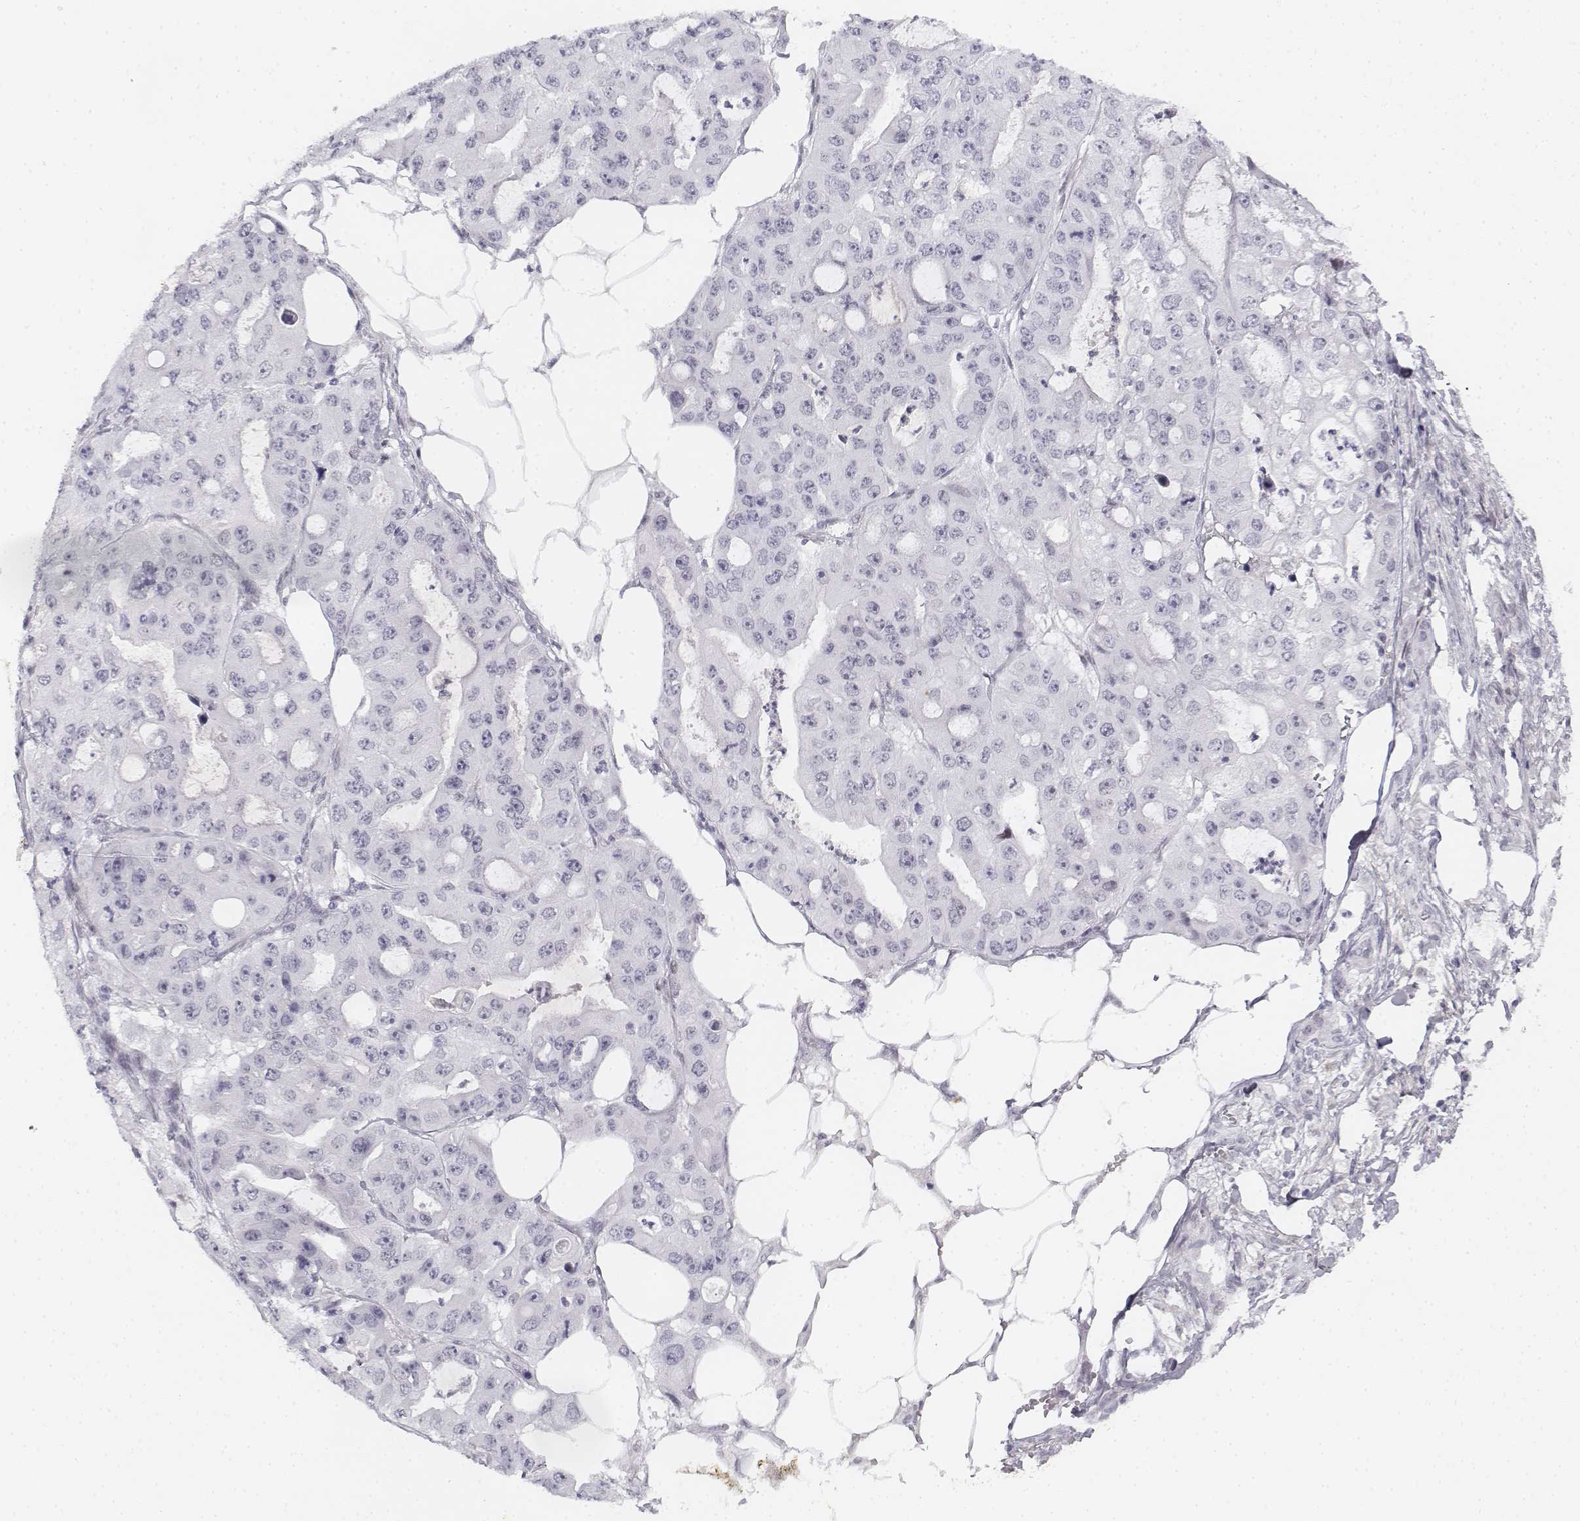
{"staining": {"intensity": "negative", "quantity": "none", "location": "none"}, "tissue": "ovarian cancer", "cell_type": "Tumor cells", "image_type": "cancer", "snomed": [{"axis": "morphology", "description": "Cystadenocarcinoma, serous, NOS"}, {"axis": "topography", "description": "Ovary"}], "caption": "This is an immunohistochemistry micrograph of ovarian serous cystadenocarcinoma. There is no positivity in tumor cells.", "gene": "KRT84", "patient": {"sex": "female", "age": 56}}